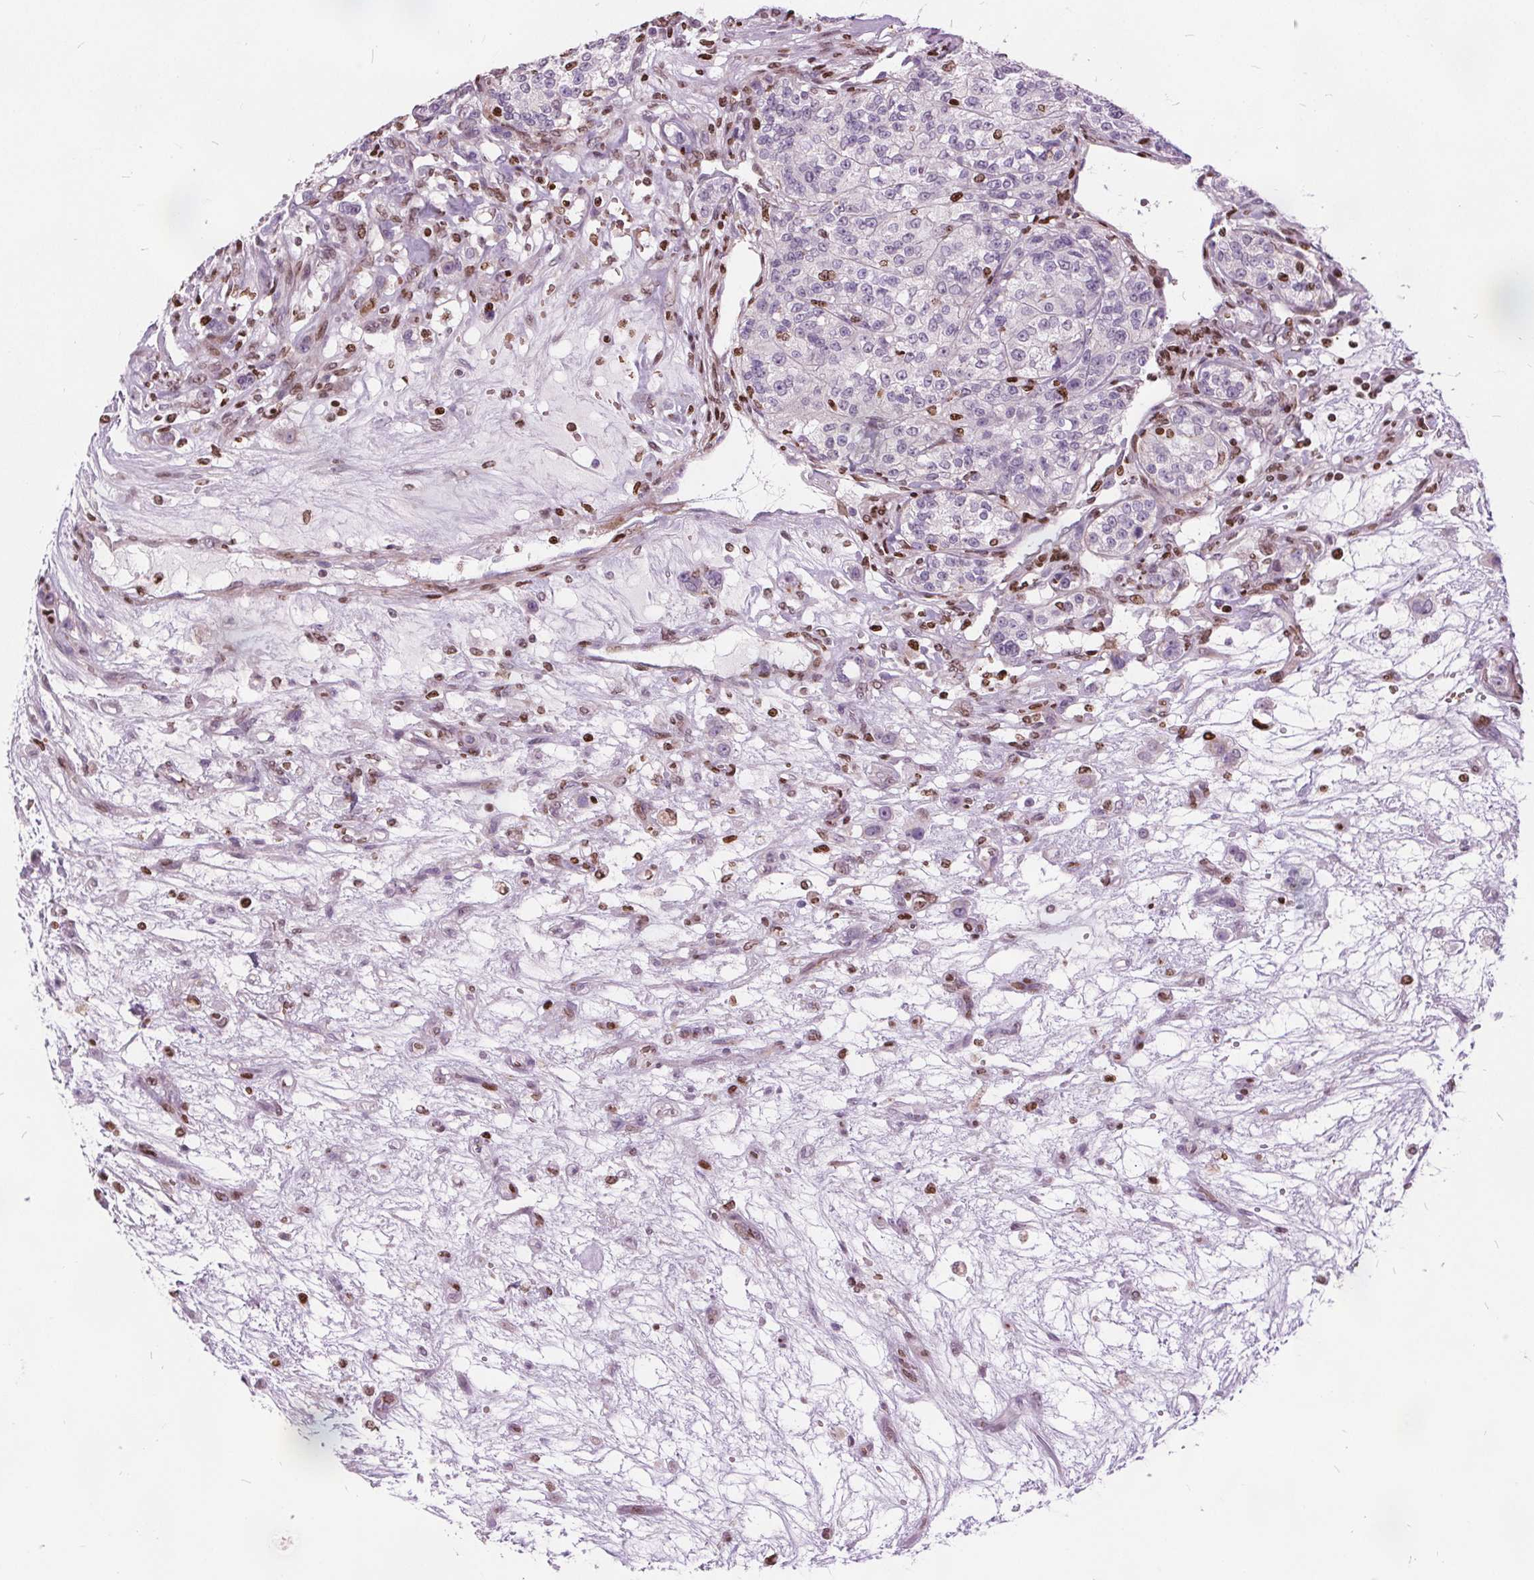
{"staining": {"intensity": "negative", "quantity": "none", "location": "none"}, "tissue": "renal cancer", "cell_type": "Tumor cells", "image_type": "cancer", "snomed": [{"axis": "morphology", "description": "Adenocarcinoma, NOS"}, {"axis": "topography", "description": "Kidney"}], "caption": "Immunohistochemistry micrograph of neoplastic tissue: human renal adenocarcinoma stained with DAB (3,3'-diaminobenzidine) exhibits no significant protein staining in tumor cells.", "gene": "ISLR2", "patient": {"sex": "female", "age": 63}}